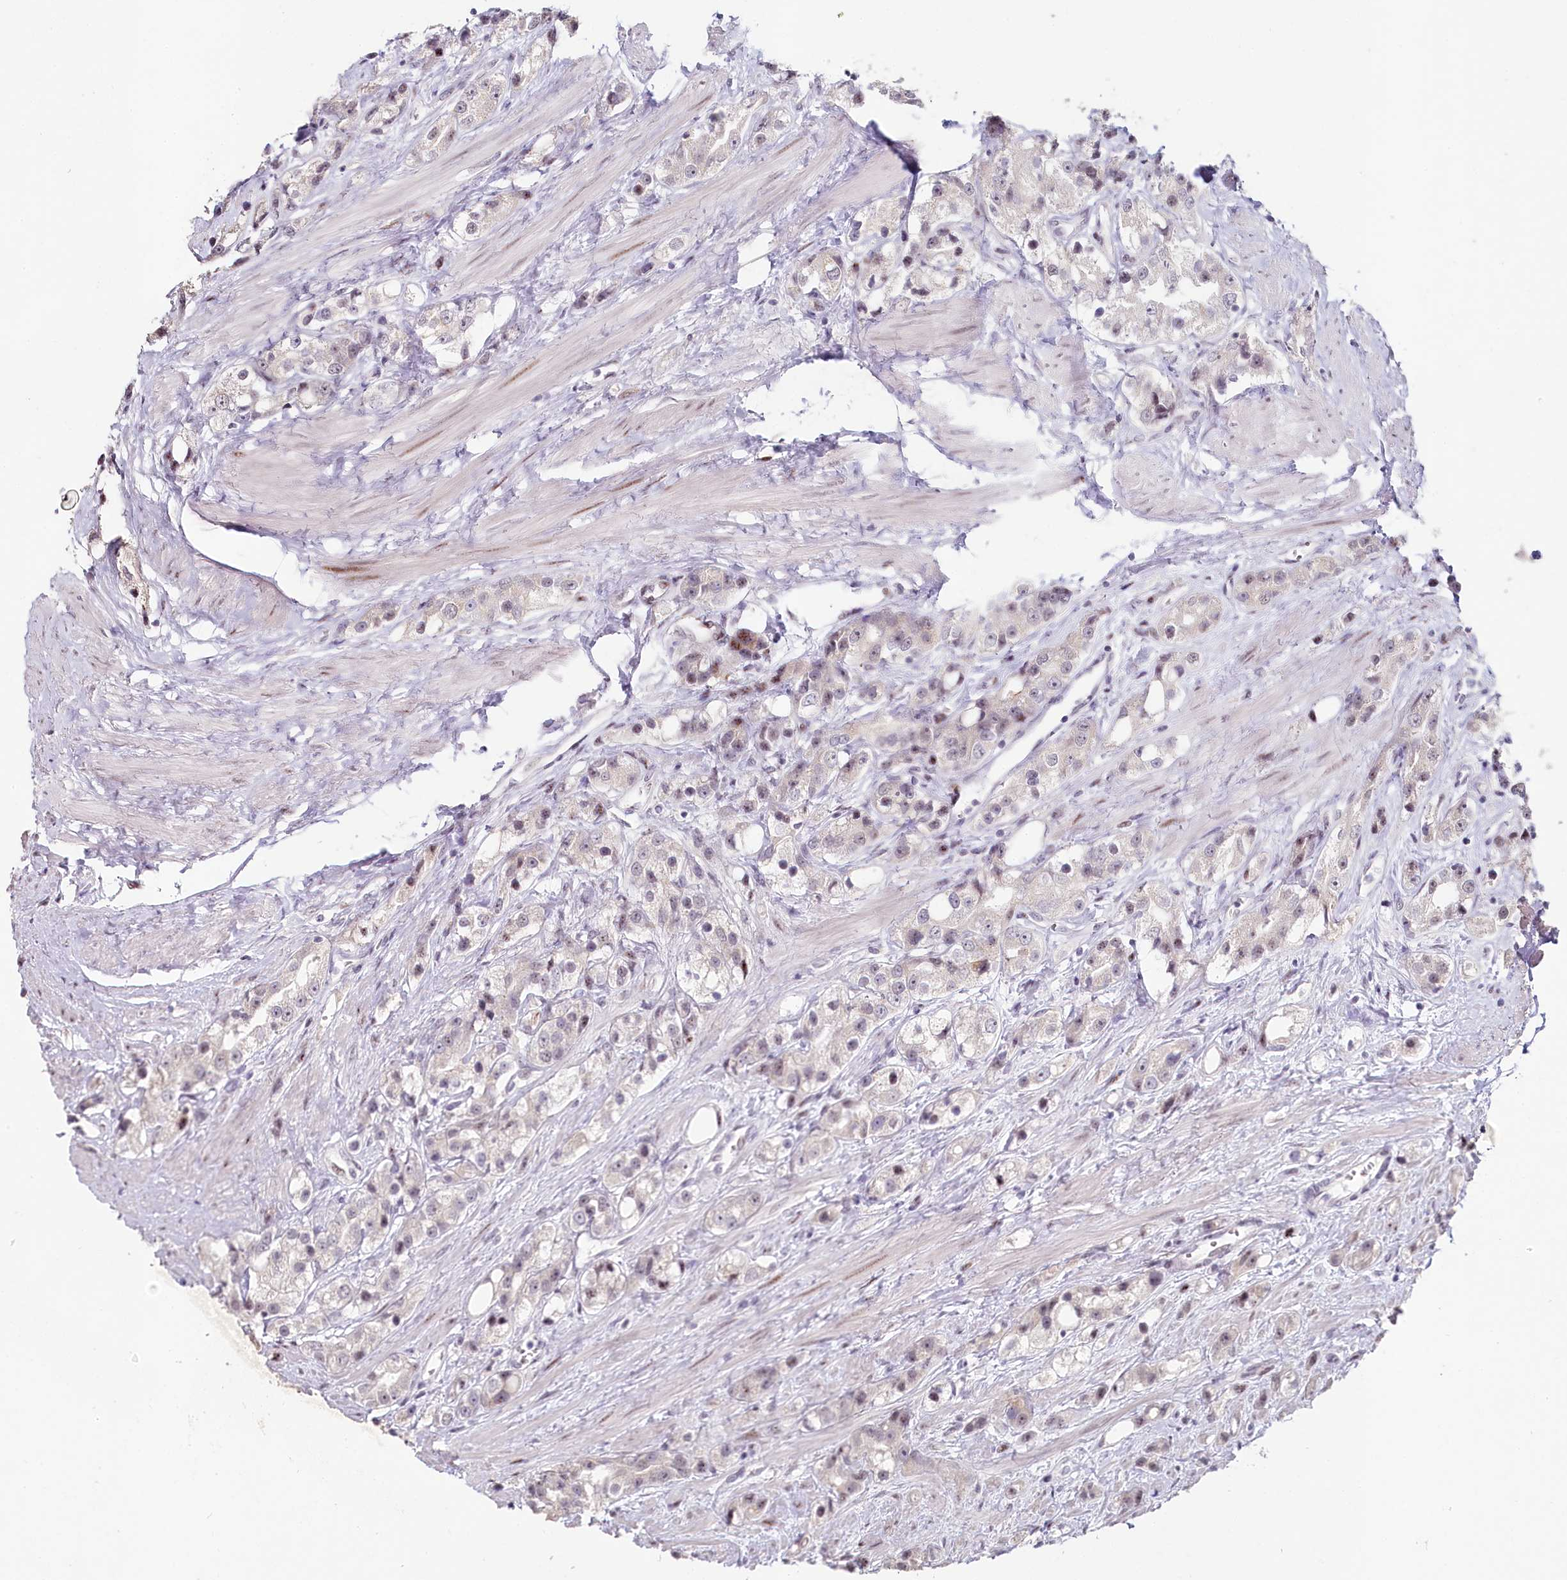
{"staining": {"intensity": "weak", "quantity": "<25%", "location": "nuclear"}, "tissue": "prostate cancer", "cell_type": "Tumor cells", "image_type": "cancer", "snomed": [{"axis": "morphology", "description": "Adenocarcinoma, NOS"}, {"axis": "topography", "description": "Prostate"}], "caption": "There is no significant expression in tumor cells of prostate cancer.", "gene": "HPD", "patient": {"sex": "male", "age": 79}}